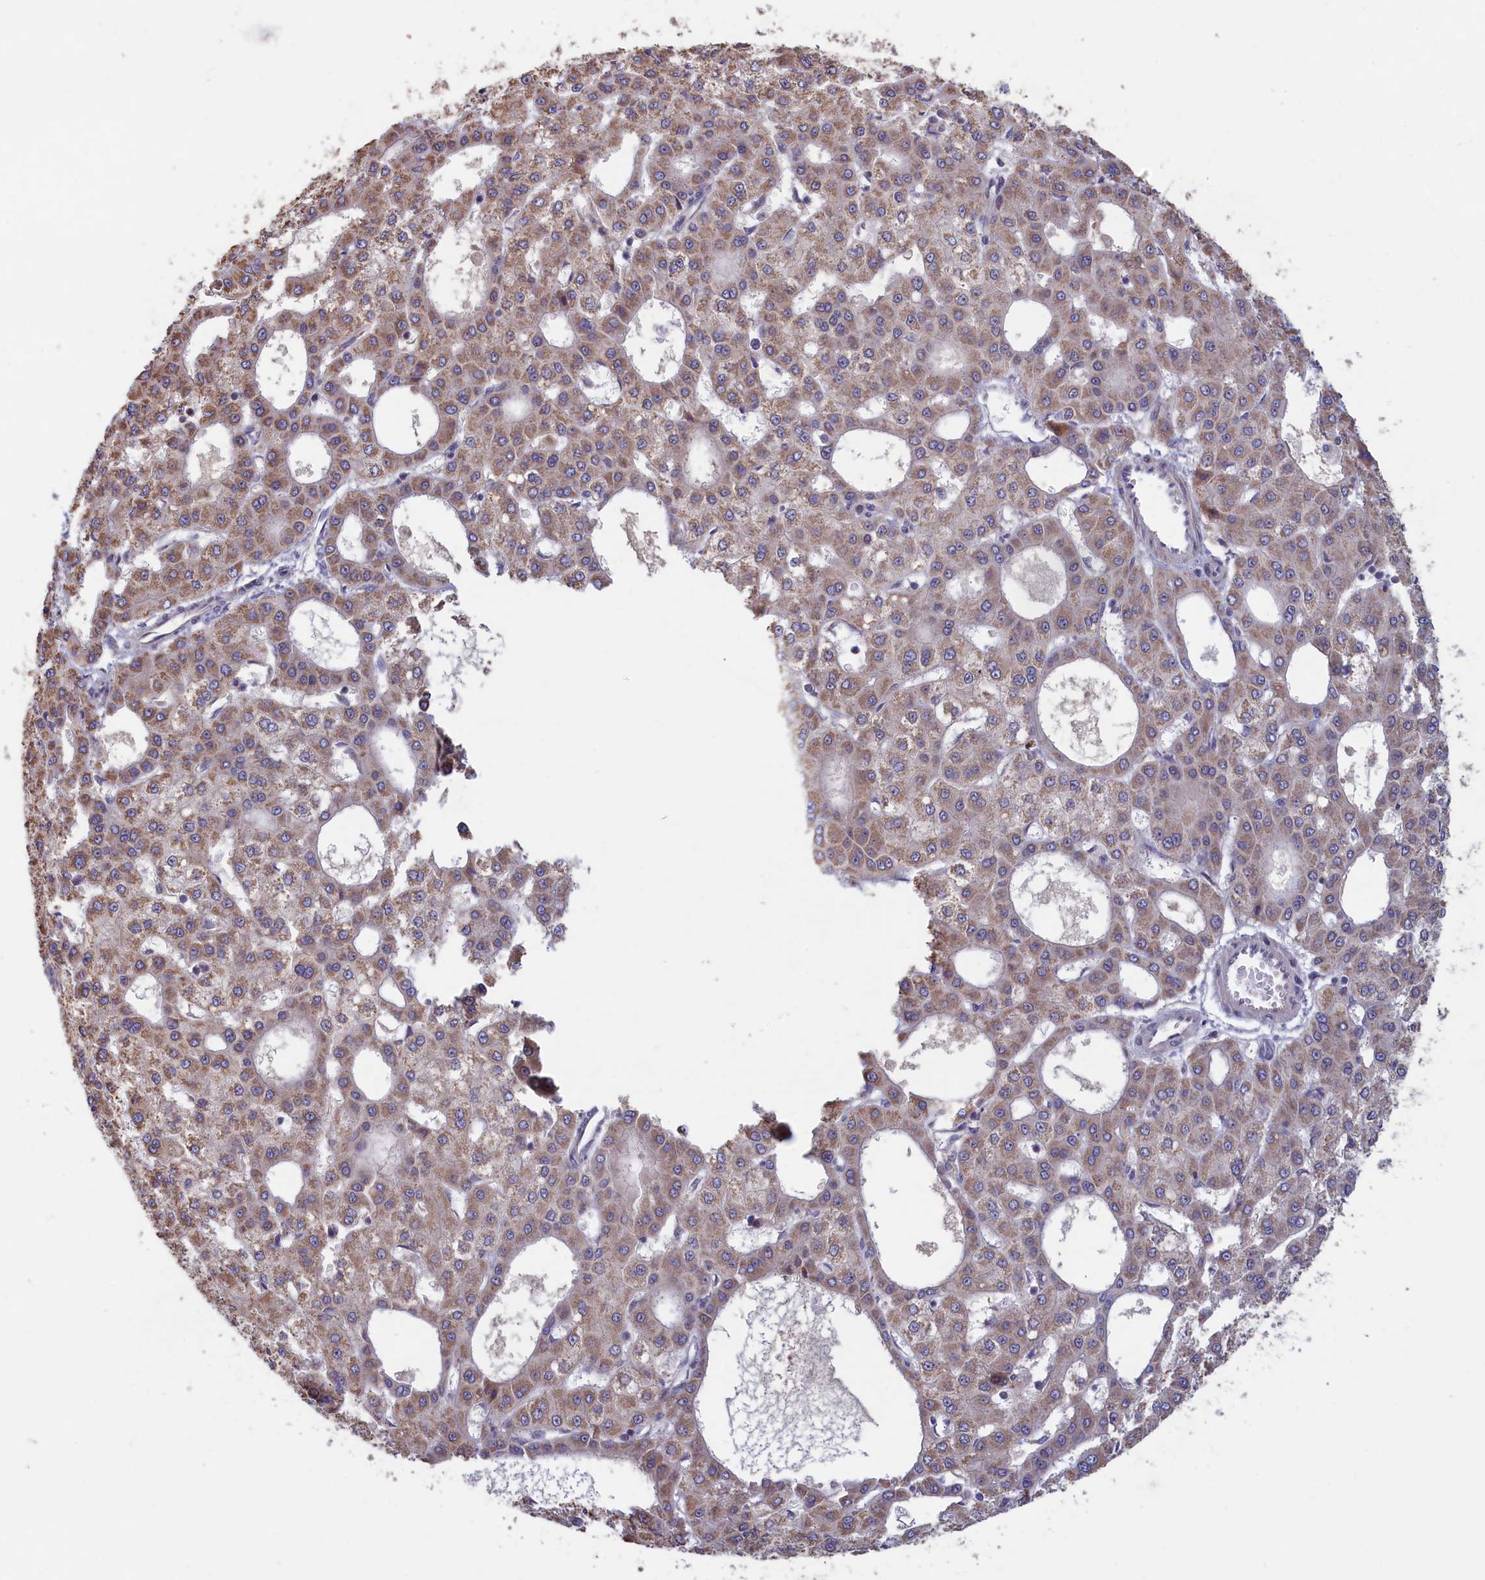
{"staining": {"intensity": "moderate", "quantity": ">75%", "location": "cytoplasmic/membranous"}, "tissue": "liver cancer", "cell_type": "Tumor cells", "image_type": "cancer", "snomed": [{"axis": "morphology", "description": "Carcinoma, Hepatocellular, NOS"}, {"axis": "topography", "description": "Liver"}], "caption": "This is a photomicrograph of IHC staining of liver cancer (hepatocellular carcinoma), which shows moderate staining in the cytoplasmic/membranous of tumor cells.", "gene": "ZNF816", "patient": {"sex": "male", "age": 47}}